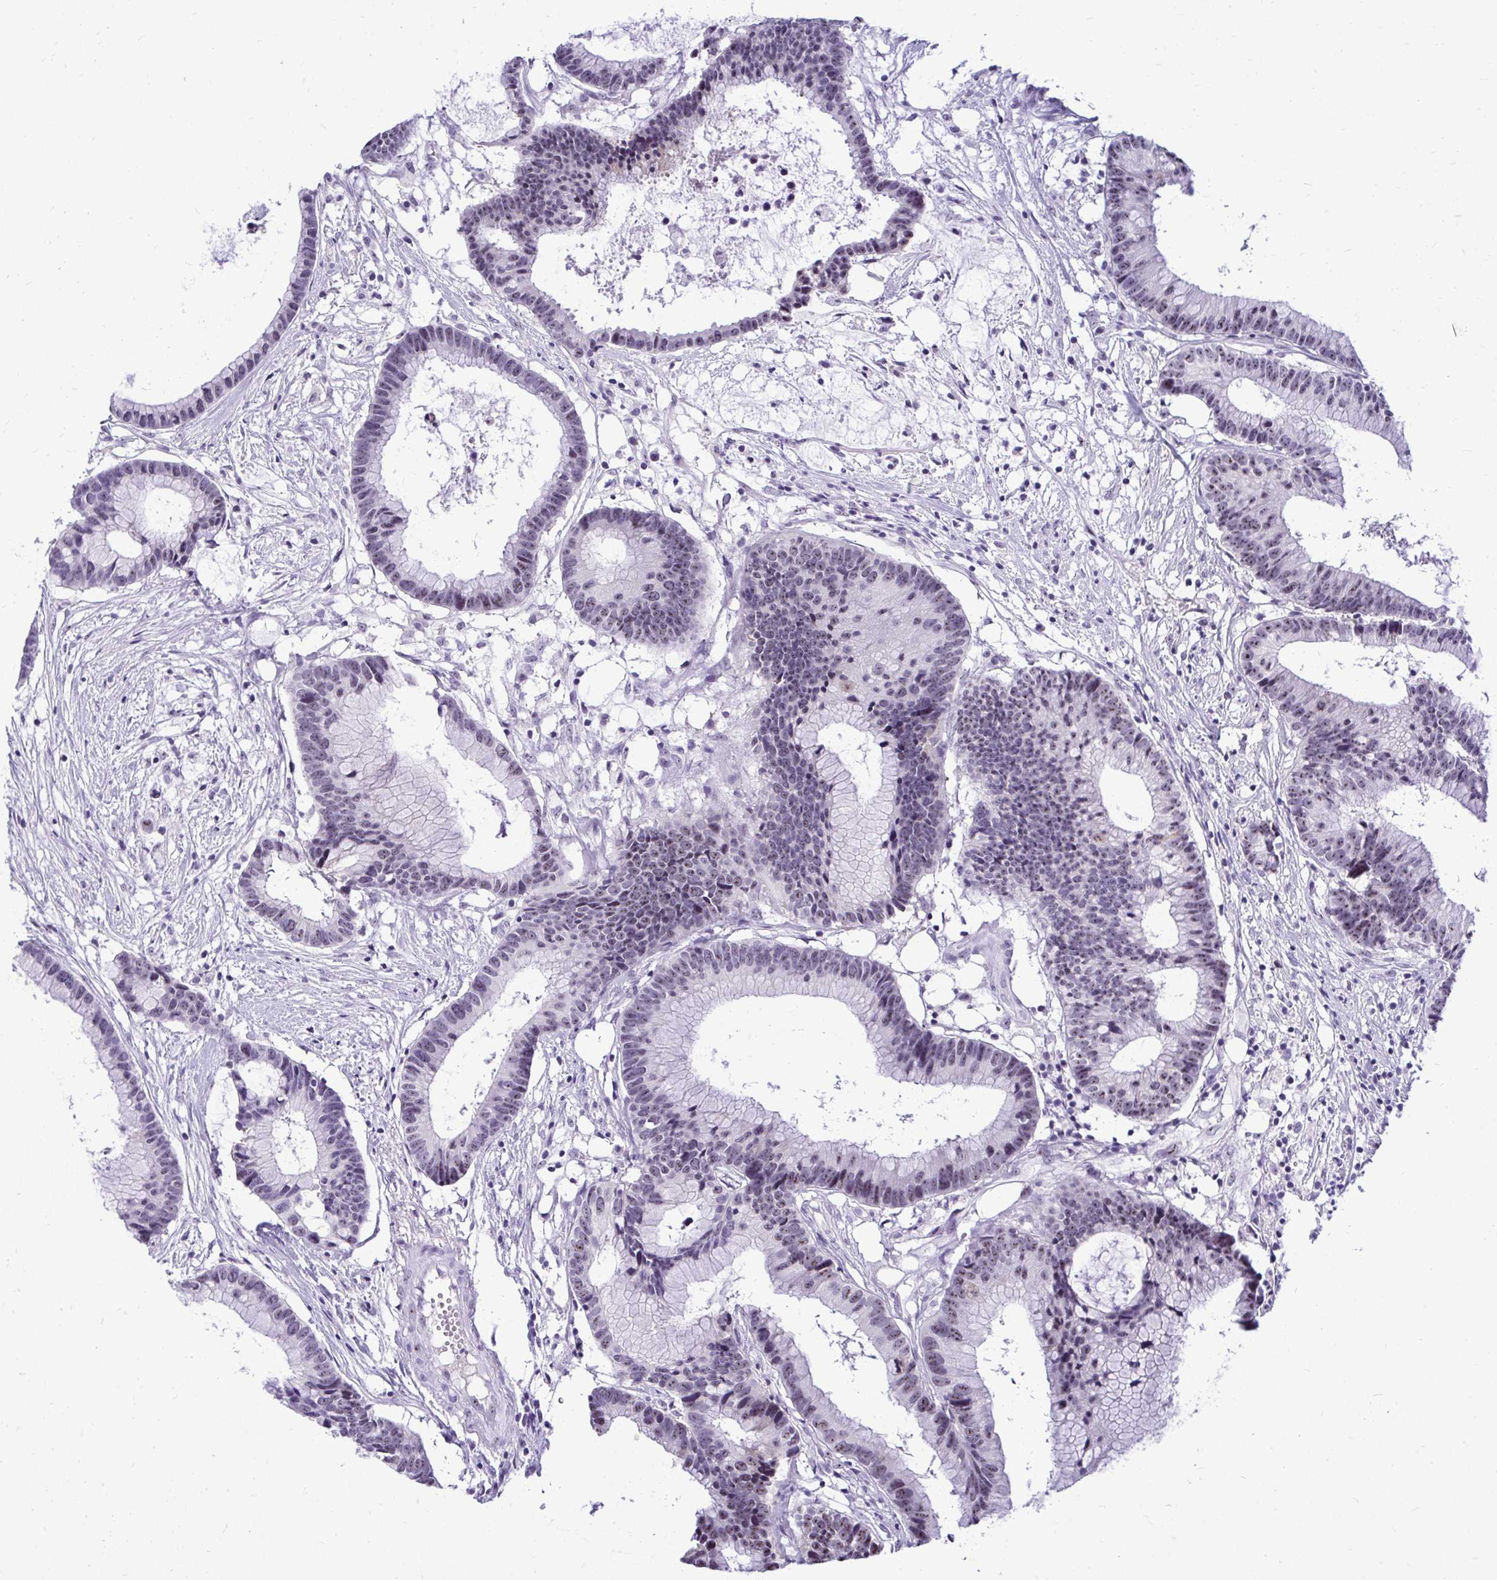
{"staining": {"intensity": "moderate", "quantity": "<25%", "location": "nuclear"}, "tissue": "colorectal cancer", "cell_type": "Tumor cells", "image_type": "cancer", "snomed": [{"axis": "morphology", "description": "Adenocarcinoma, NOS"}, {"axis": "topography", "description": "Colon"}], "caption": "An image of colorectal cancer stained for a protein reveals moderate nuclear brown staining in tumor cells.", "gene": "NIFK", "patient": {"sex": "female", "age": 78}}